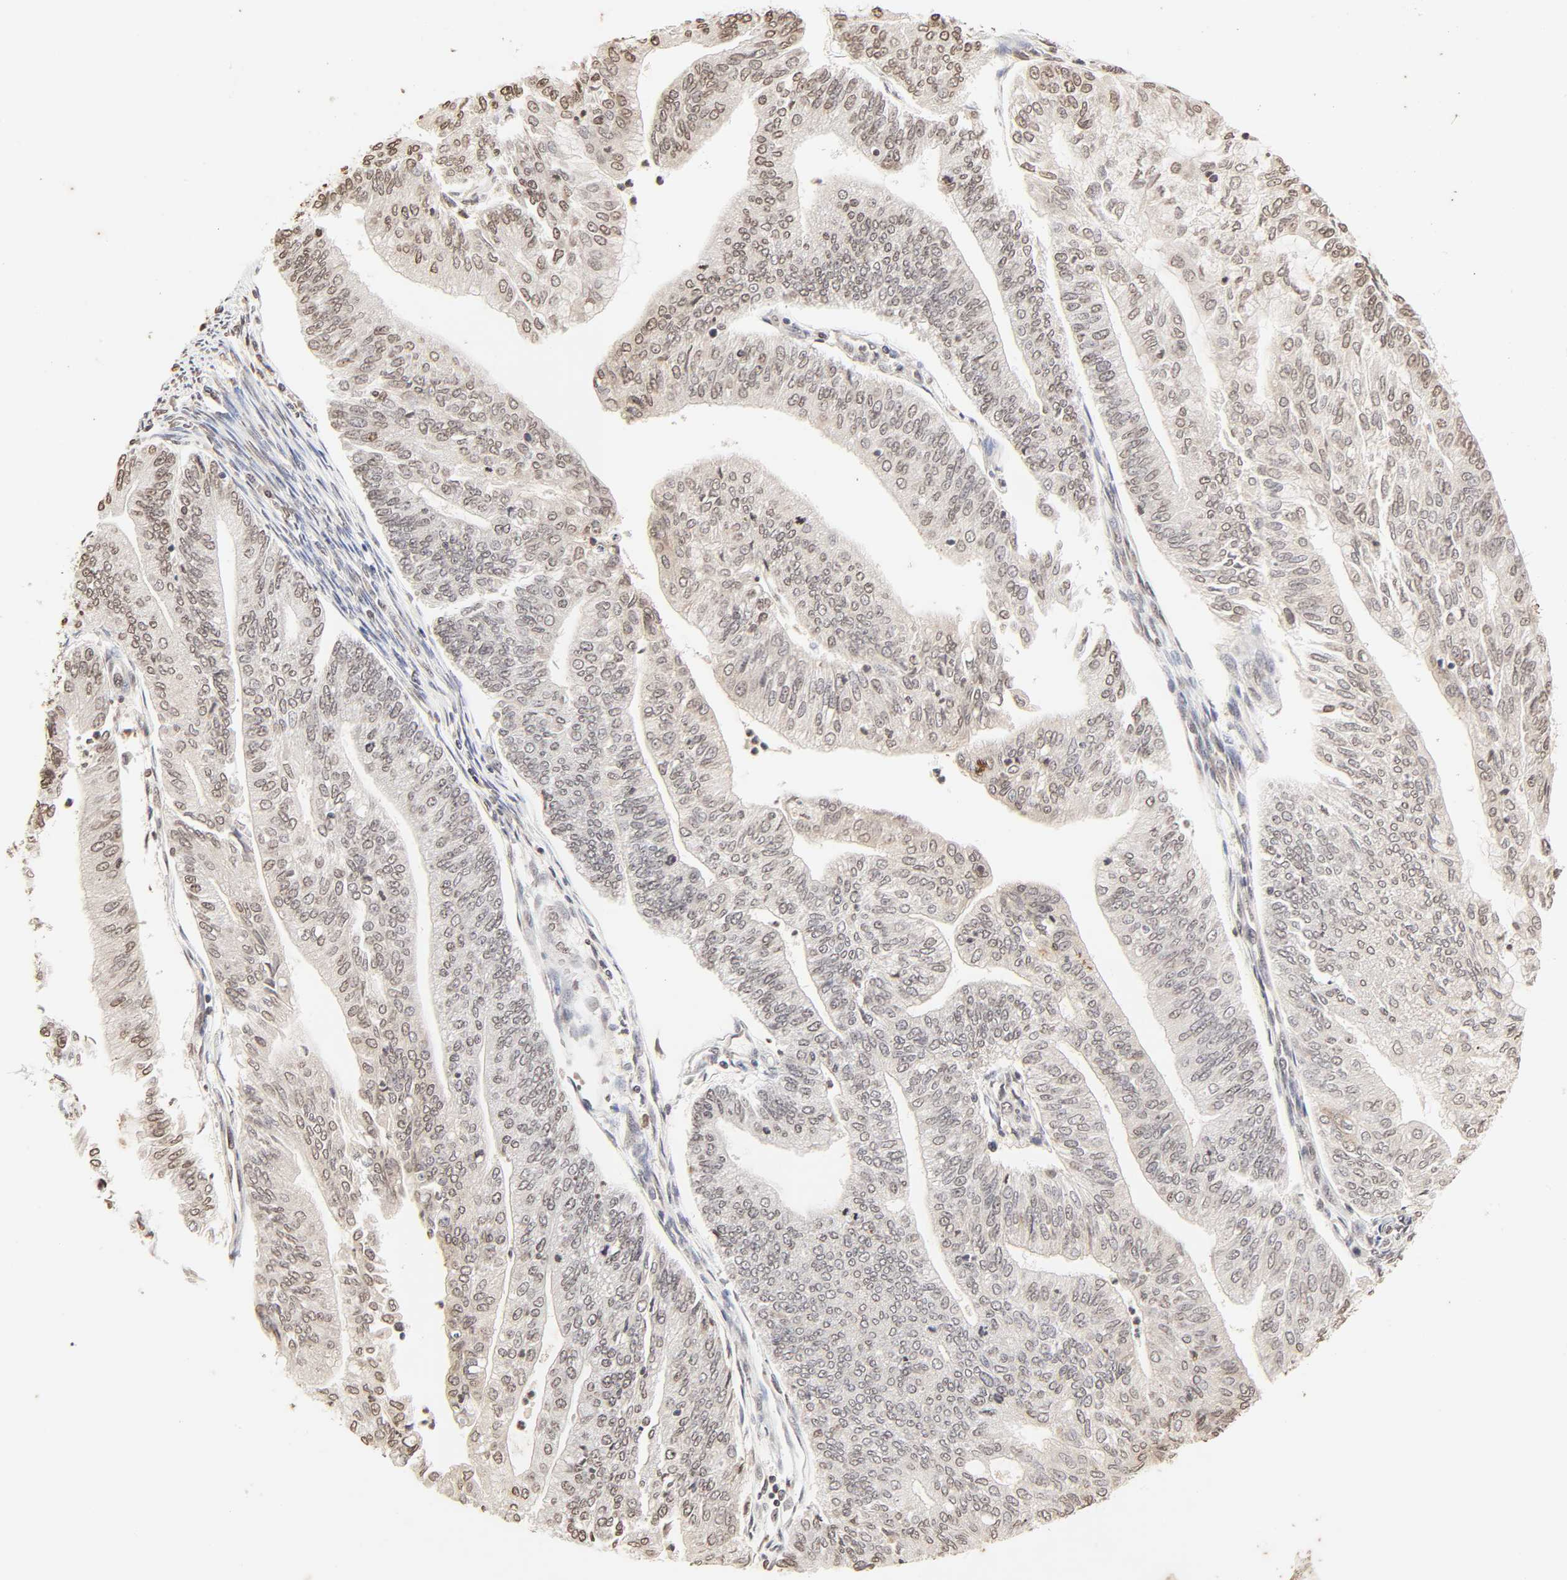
{"staining": {"intensity": "weak", "quantity": ">75%", "location": "cytoplasmic/membranous,nuclear"}, "tissue": "endometrial cancer", "cell_type": "Tumor cells", "image_type": "cancer", "snomed": [{"axis": "morphology", "description": "Adenocarcinoma, NOS"}, {"axis": "topography", "description": "Endometrium"}], "caption": "The immunohistochemical stain labels weak cytoplasmic/membranous and nuclear positivity in tumor cells of adenocarcinoma (endometrial) tissue.", "gene": "TBL1X", "patient": {"sex": "female", "age": 59}}